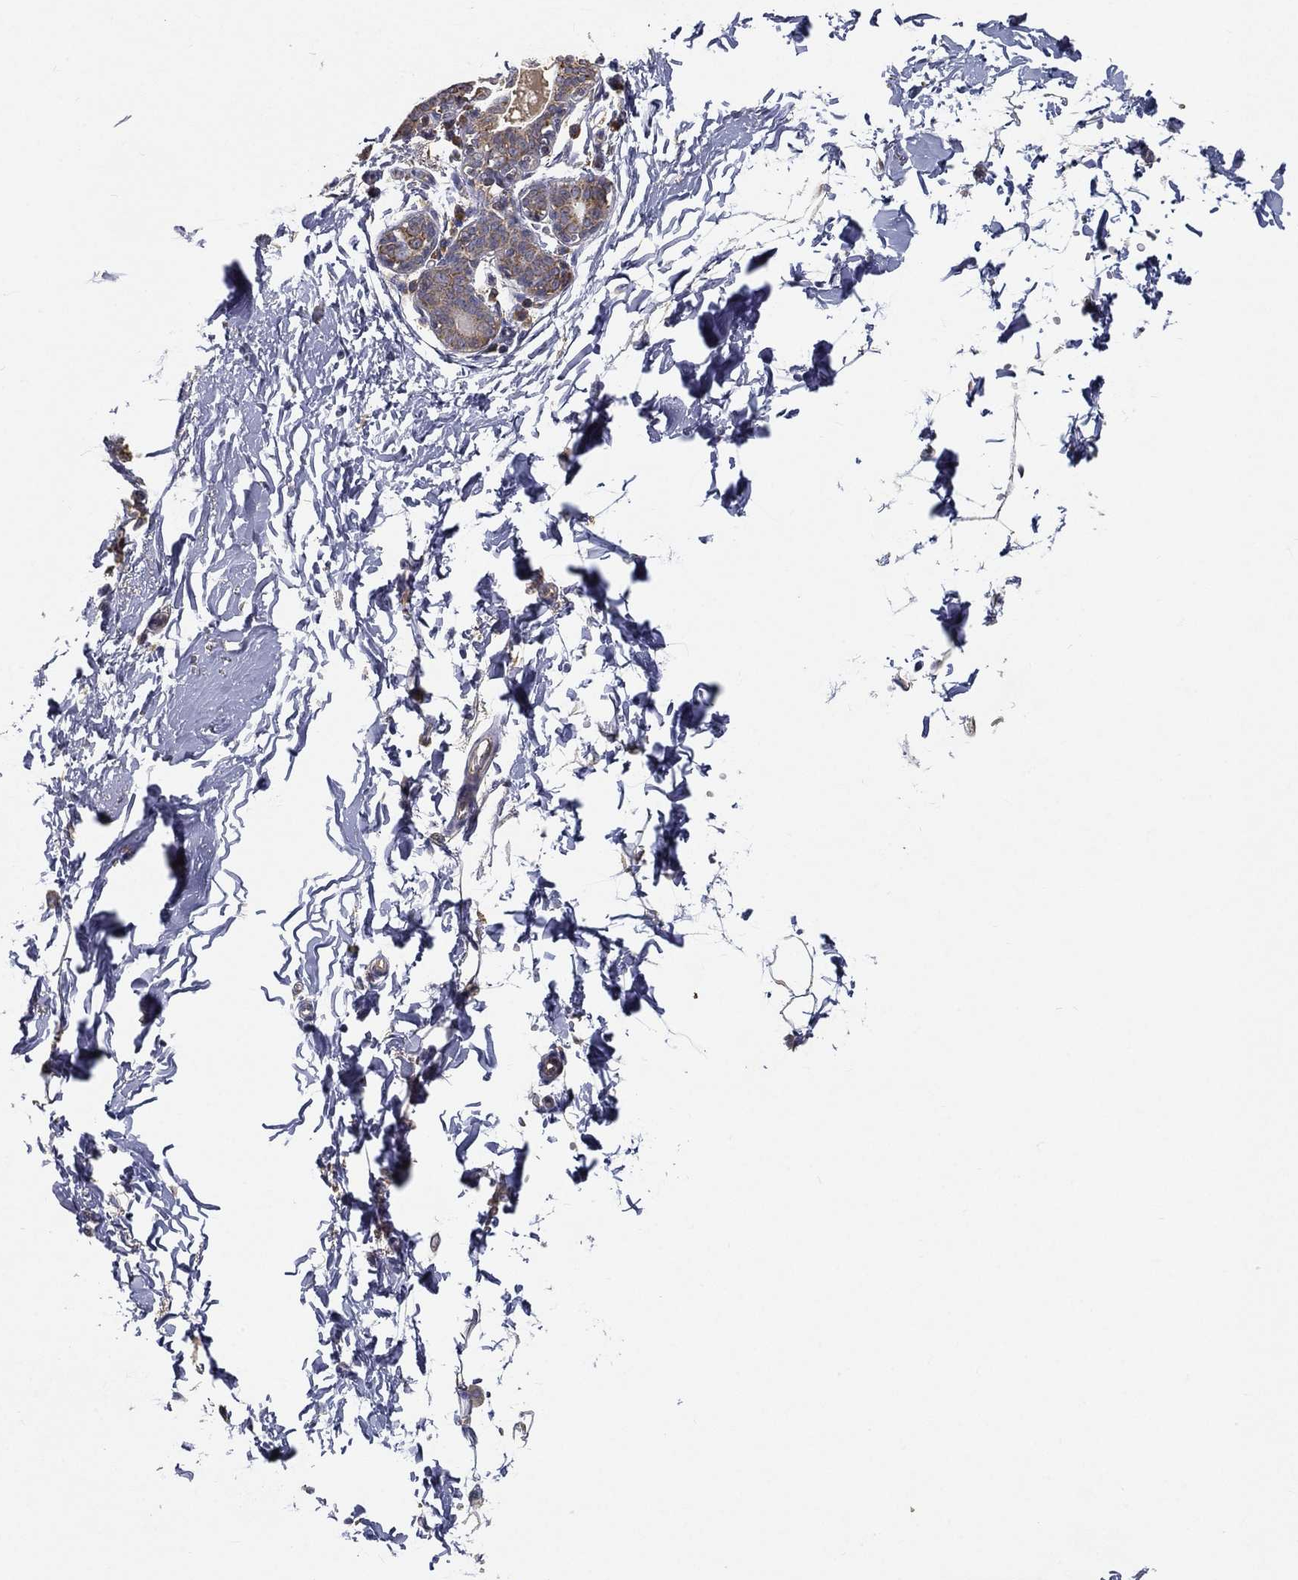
{"staining": {"intensity": "weak", "quantity": "25%-75%", "location": "cytoplasmic/membranous"}, "tissue": "breast", "cell_type": "Glandular cells", "image_type": "normal", "snomed": [{"axis": "morphology", "description": "Normal tissue, NOS"}, {"axis": "topography", "description": "Breast"}], "caption": "Normal breast displays weak cytoplasmic/membranous positivity in approximately 25%-75% of glandular cells, visualized by immunohistochemistry.", "gene": "MT", "patient": {"sex": "female", "age": 37}}